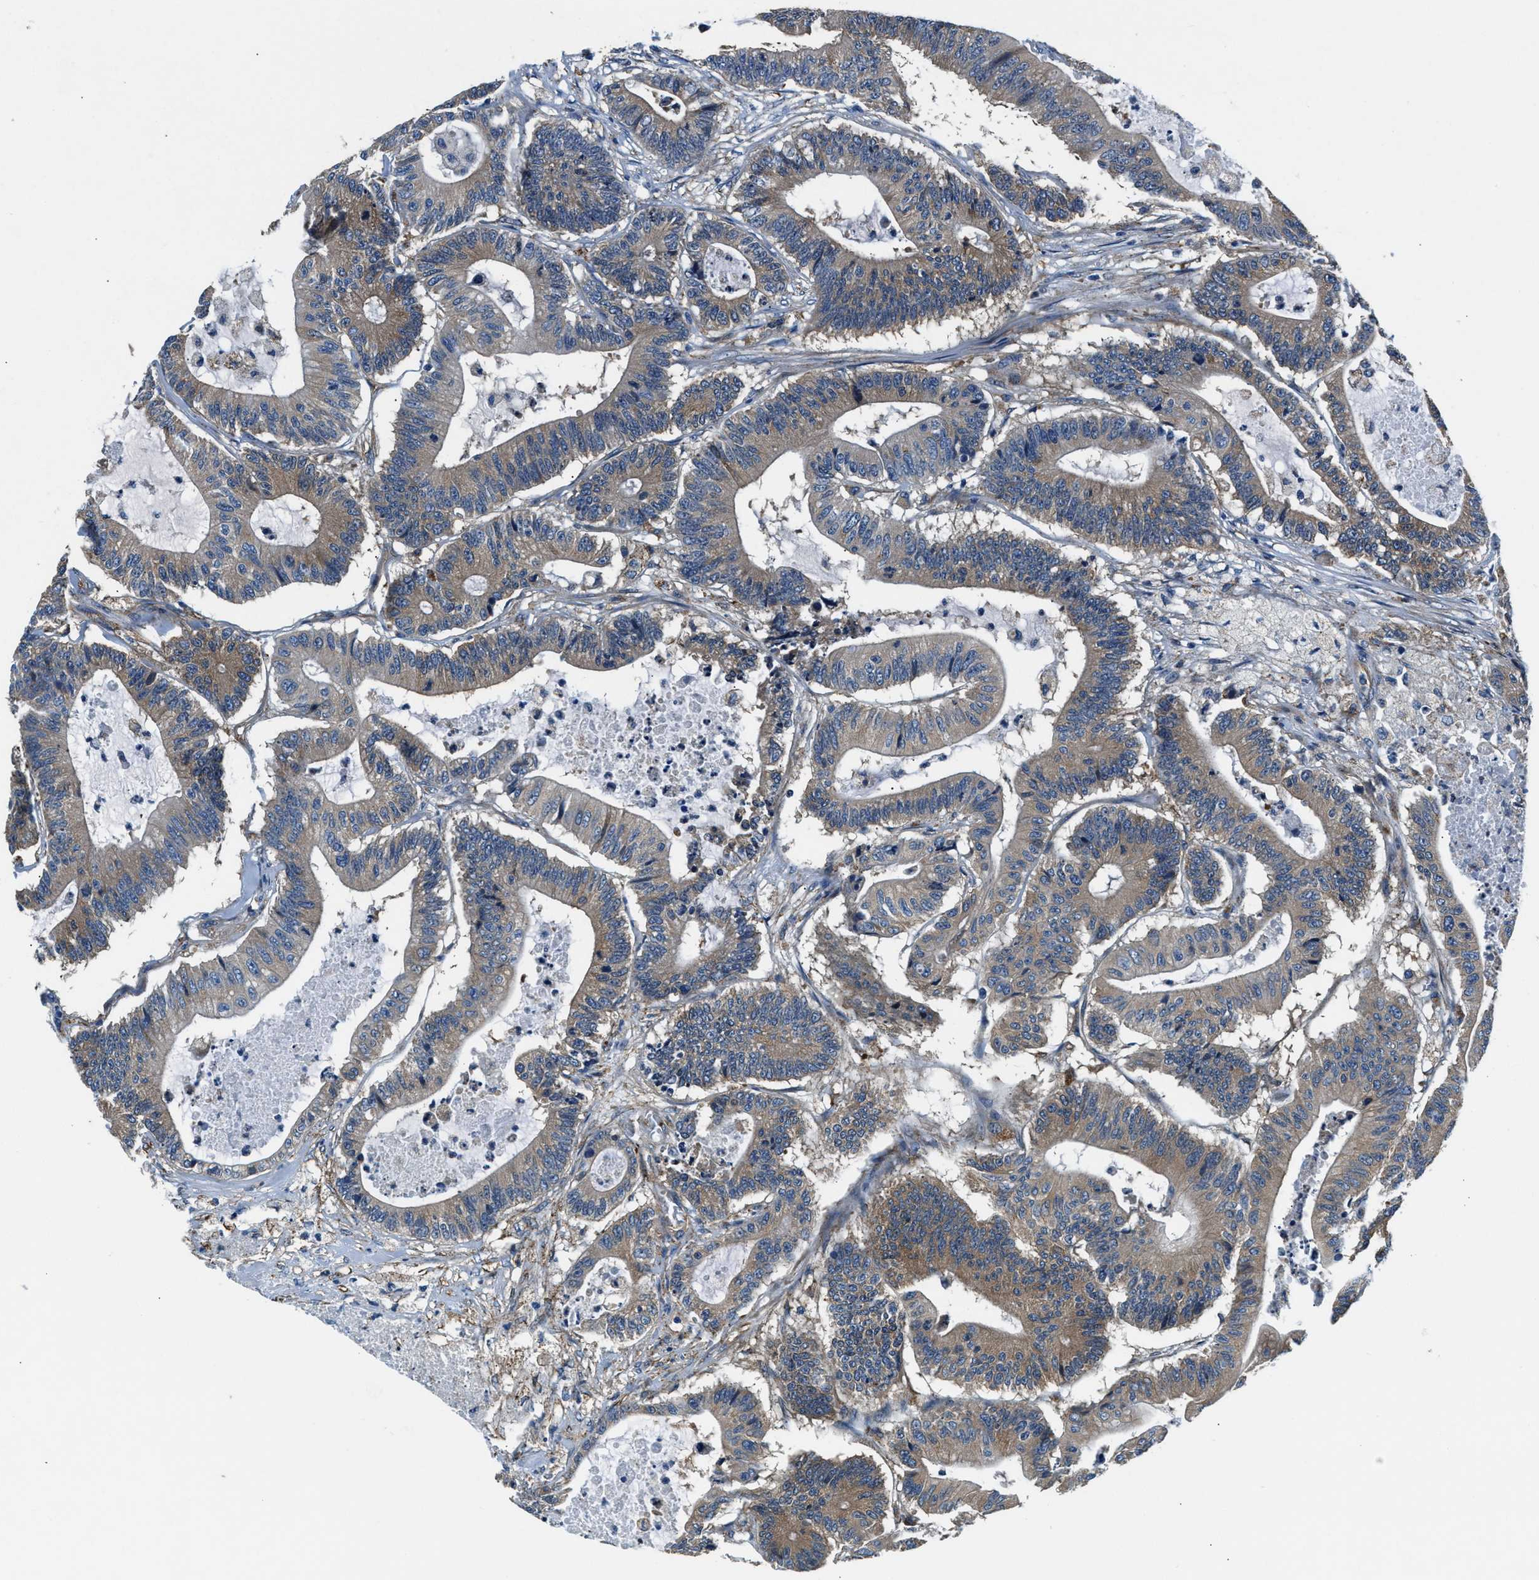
{"staining": {"intensity": "moderate", "quantity": ">75%", "location": "cytoplasmic/membranous"}, "tissue": "colorectal cancer", "cell_type": "Tumor cells", "image_type": "cancer", "snomed": [{"axis": "morphology", "description": "Adenocarcinoma, NOS"}, {"axis": "topography", "description": "Colon"}], "caption": "High-magnification brightfield microscopy of adenocarcinoma (colorectal) stained with DAB (3,3'-diaminobenzidine) (brown) and counterstained with hematoxylin (blue). tumor cells exhibit moderate cytoplasmic/membranous expression is identified in about>75% of cells.", "gene": "PRTFDC1", "patient": {"sex": "female", "age": 84}}